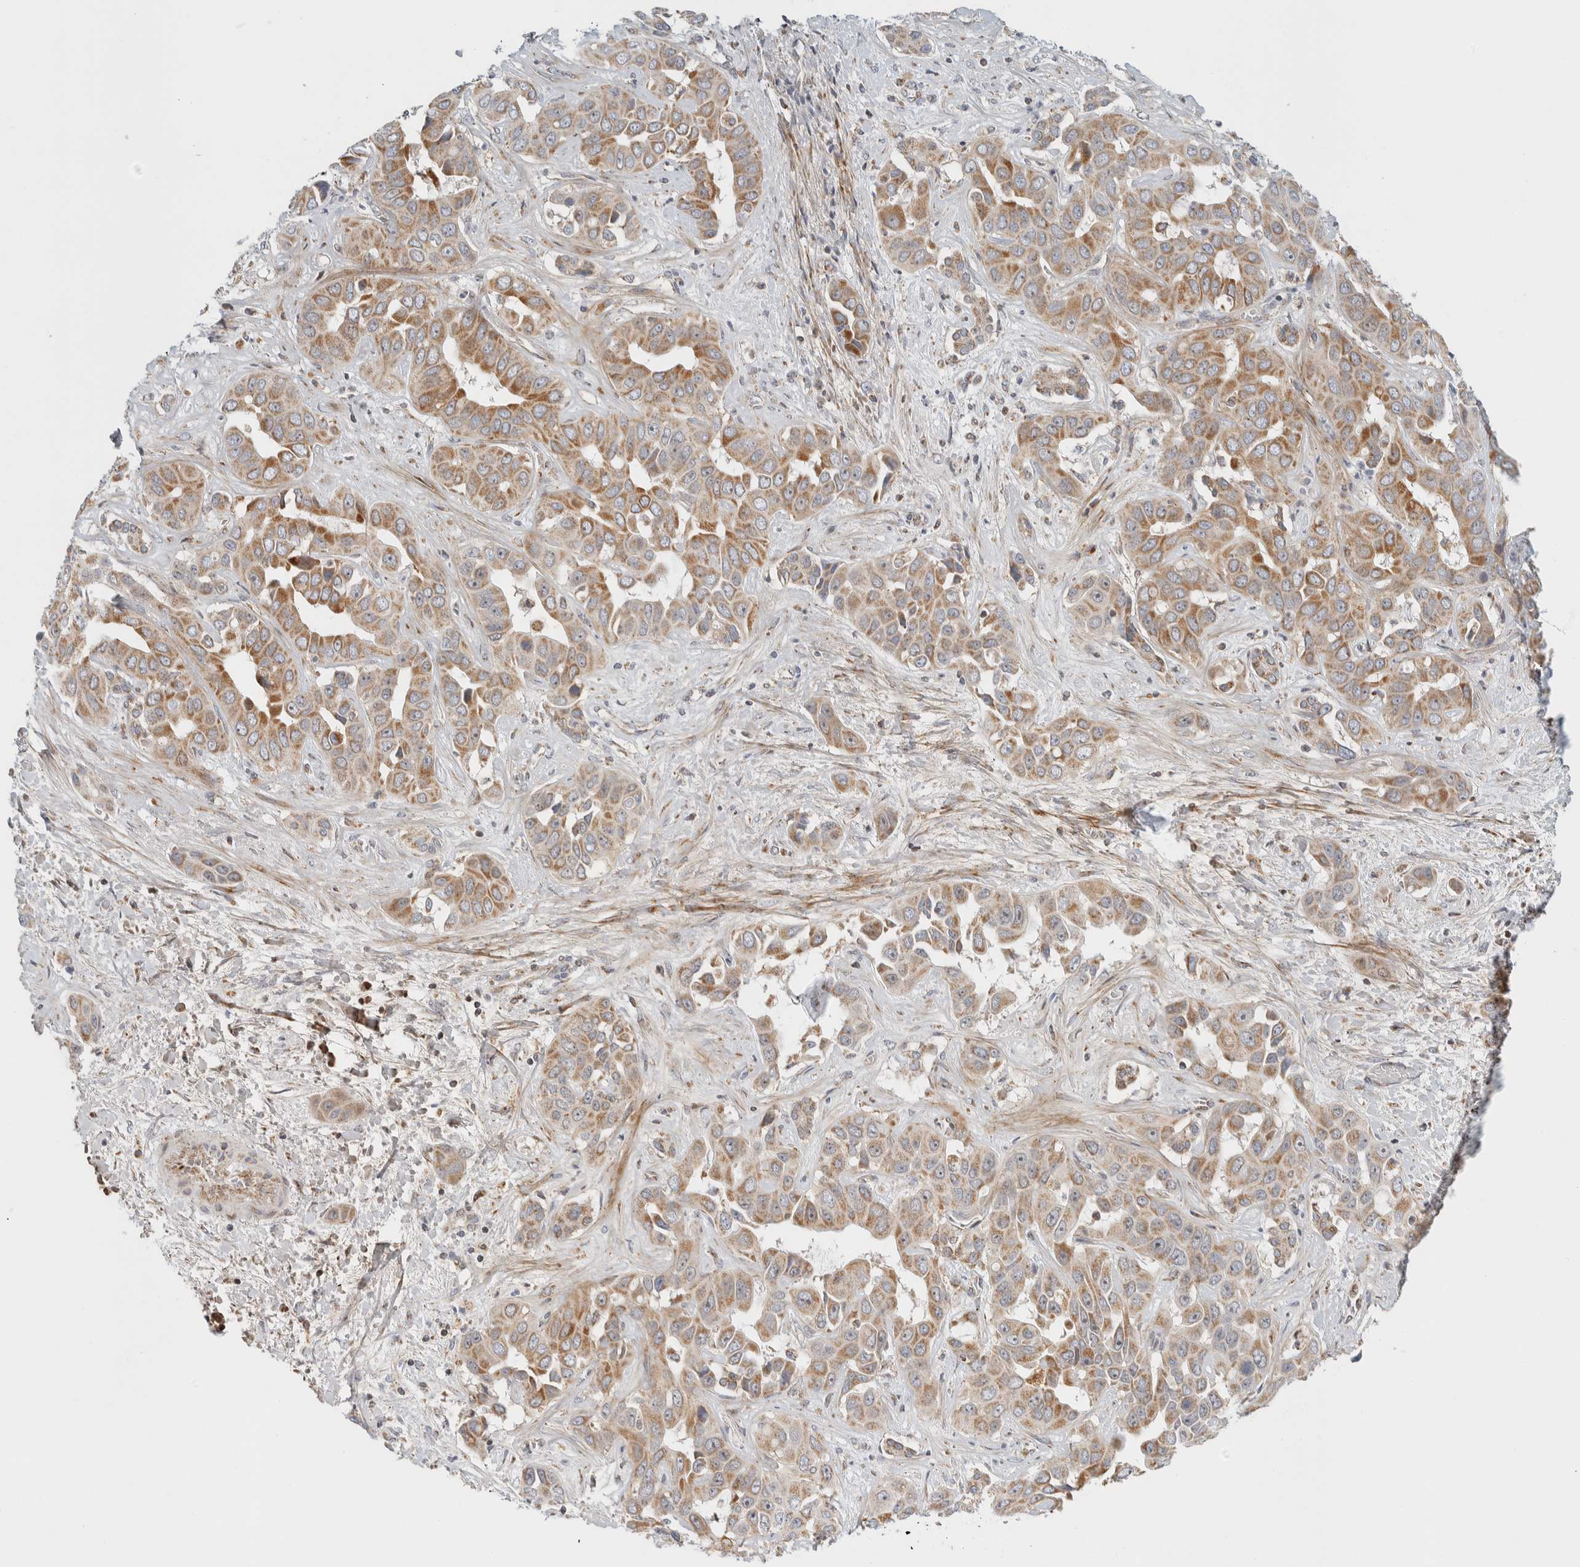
{"staining": {"intensity": "moderate", "quantity": ">75%", "location": "cytoplasmic/membranous"}, "tissue": "liver cancer", "cell_type": "Tumor cells", "image_type": "cancer", "snomed": [{"axis": "morphology", "description": "Cholangiocarcinoma"}, {"axis": "topography", "description": "Liver"}], "caption": "A high-resolution photomicrograph shows immunohistochemistry staining of liver cancer, which shows moderate cytoplasmic/membranous staining in about >75% of tumor cells.", "gene": "TSPAN32", "patient": {"sex": "female", "age": 52}}